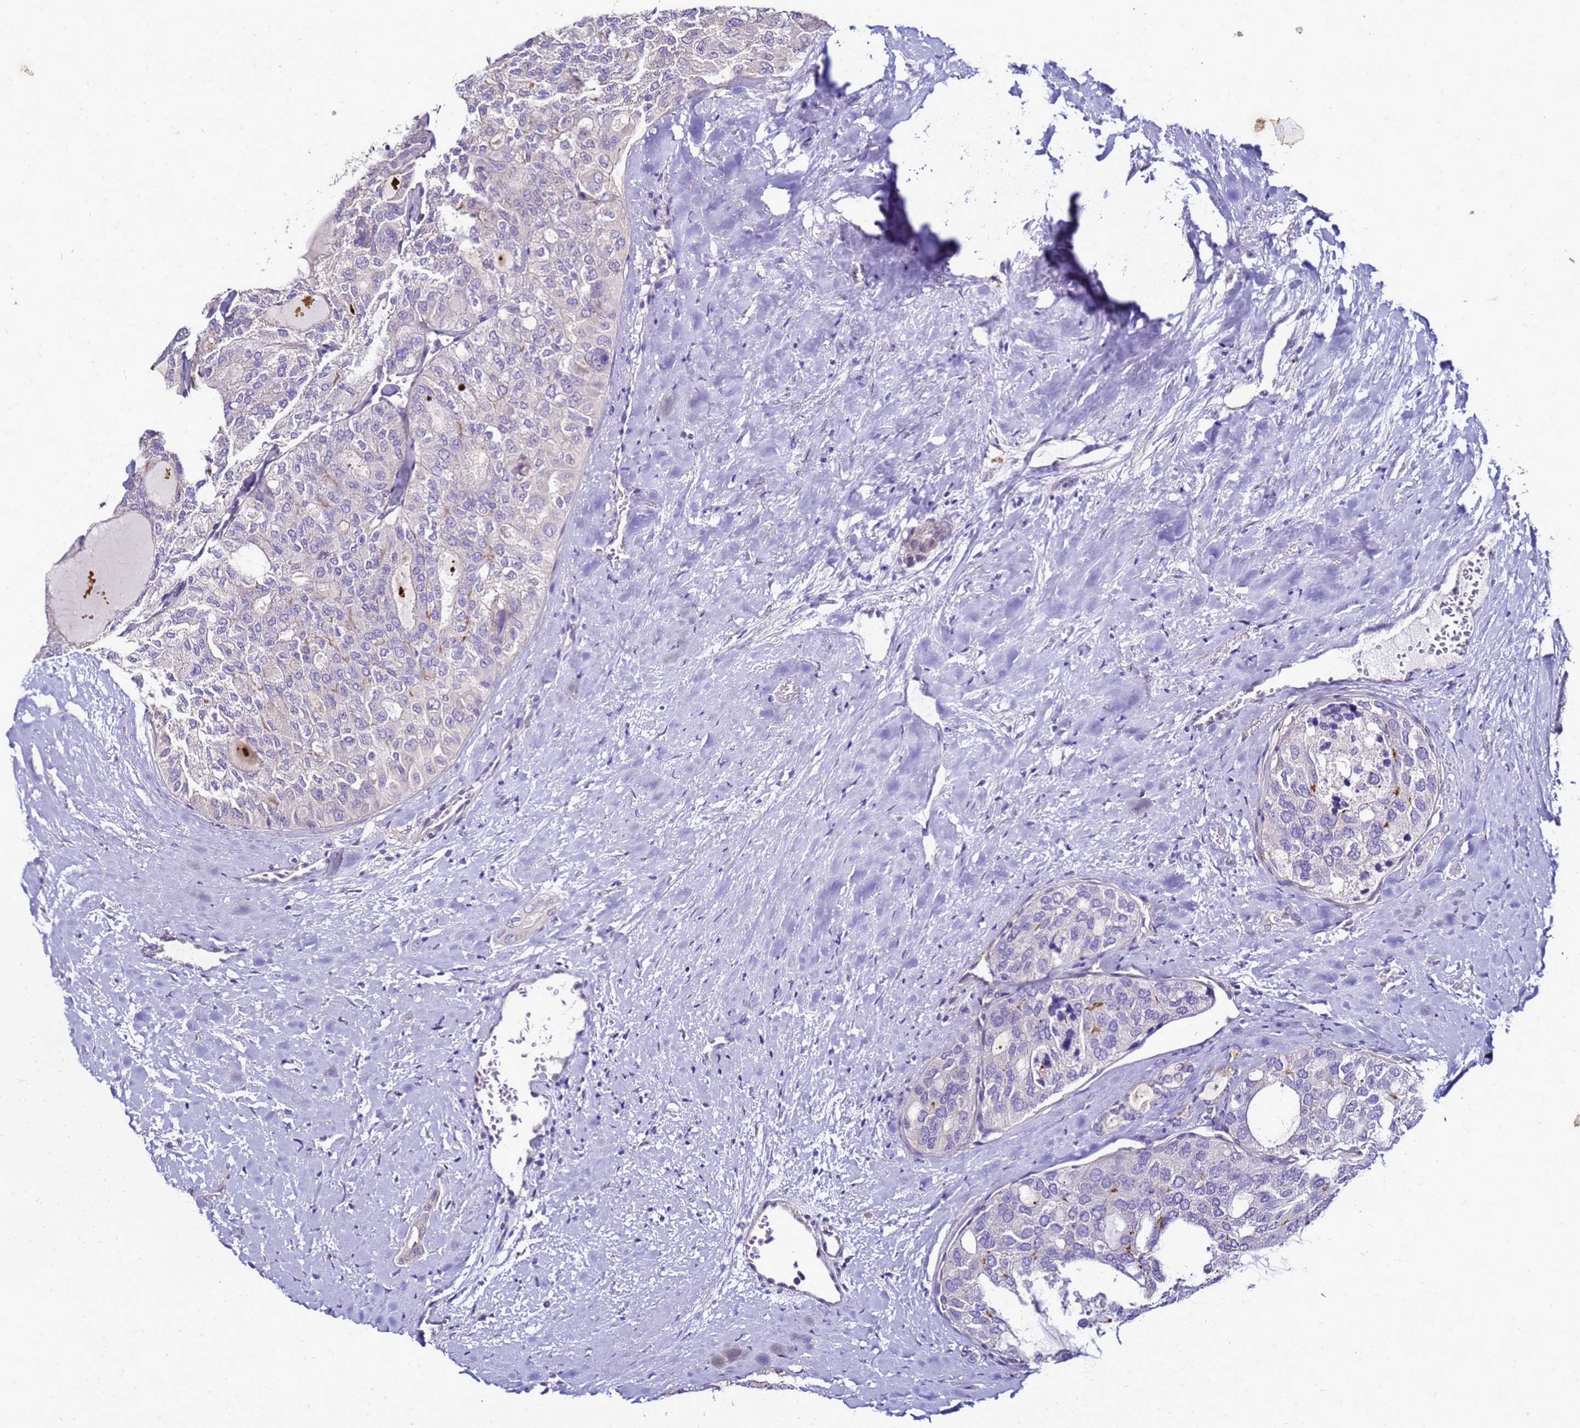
{"staining": {"intensity": "negative", "quantity": "none", "location": "none"}, "tissue": "thyroid cancer", "cell_type": "Tumor cells", "image_type": "cancer", "snomed": [{"axis": "morphology", "description": "Follicular adenoma carcinoma, NOS"}, {"axis": "topography", "description": "Thyroid gland"}], "caption": "Human thyroid cancer (follicular adenoma carcinoma) stained for a protein using IHC displays no expression in tumor cells.", "gene": "FAM166B", "patient": {"sex": "male", "age": 75}}